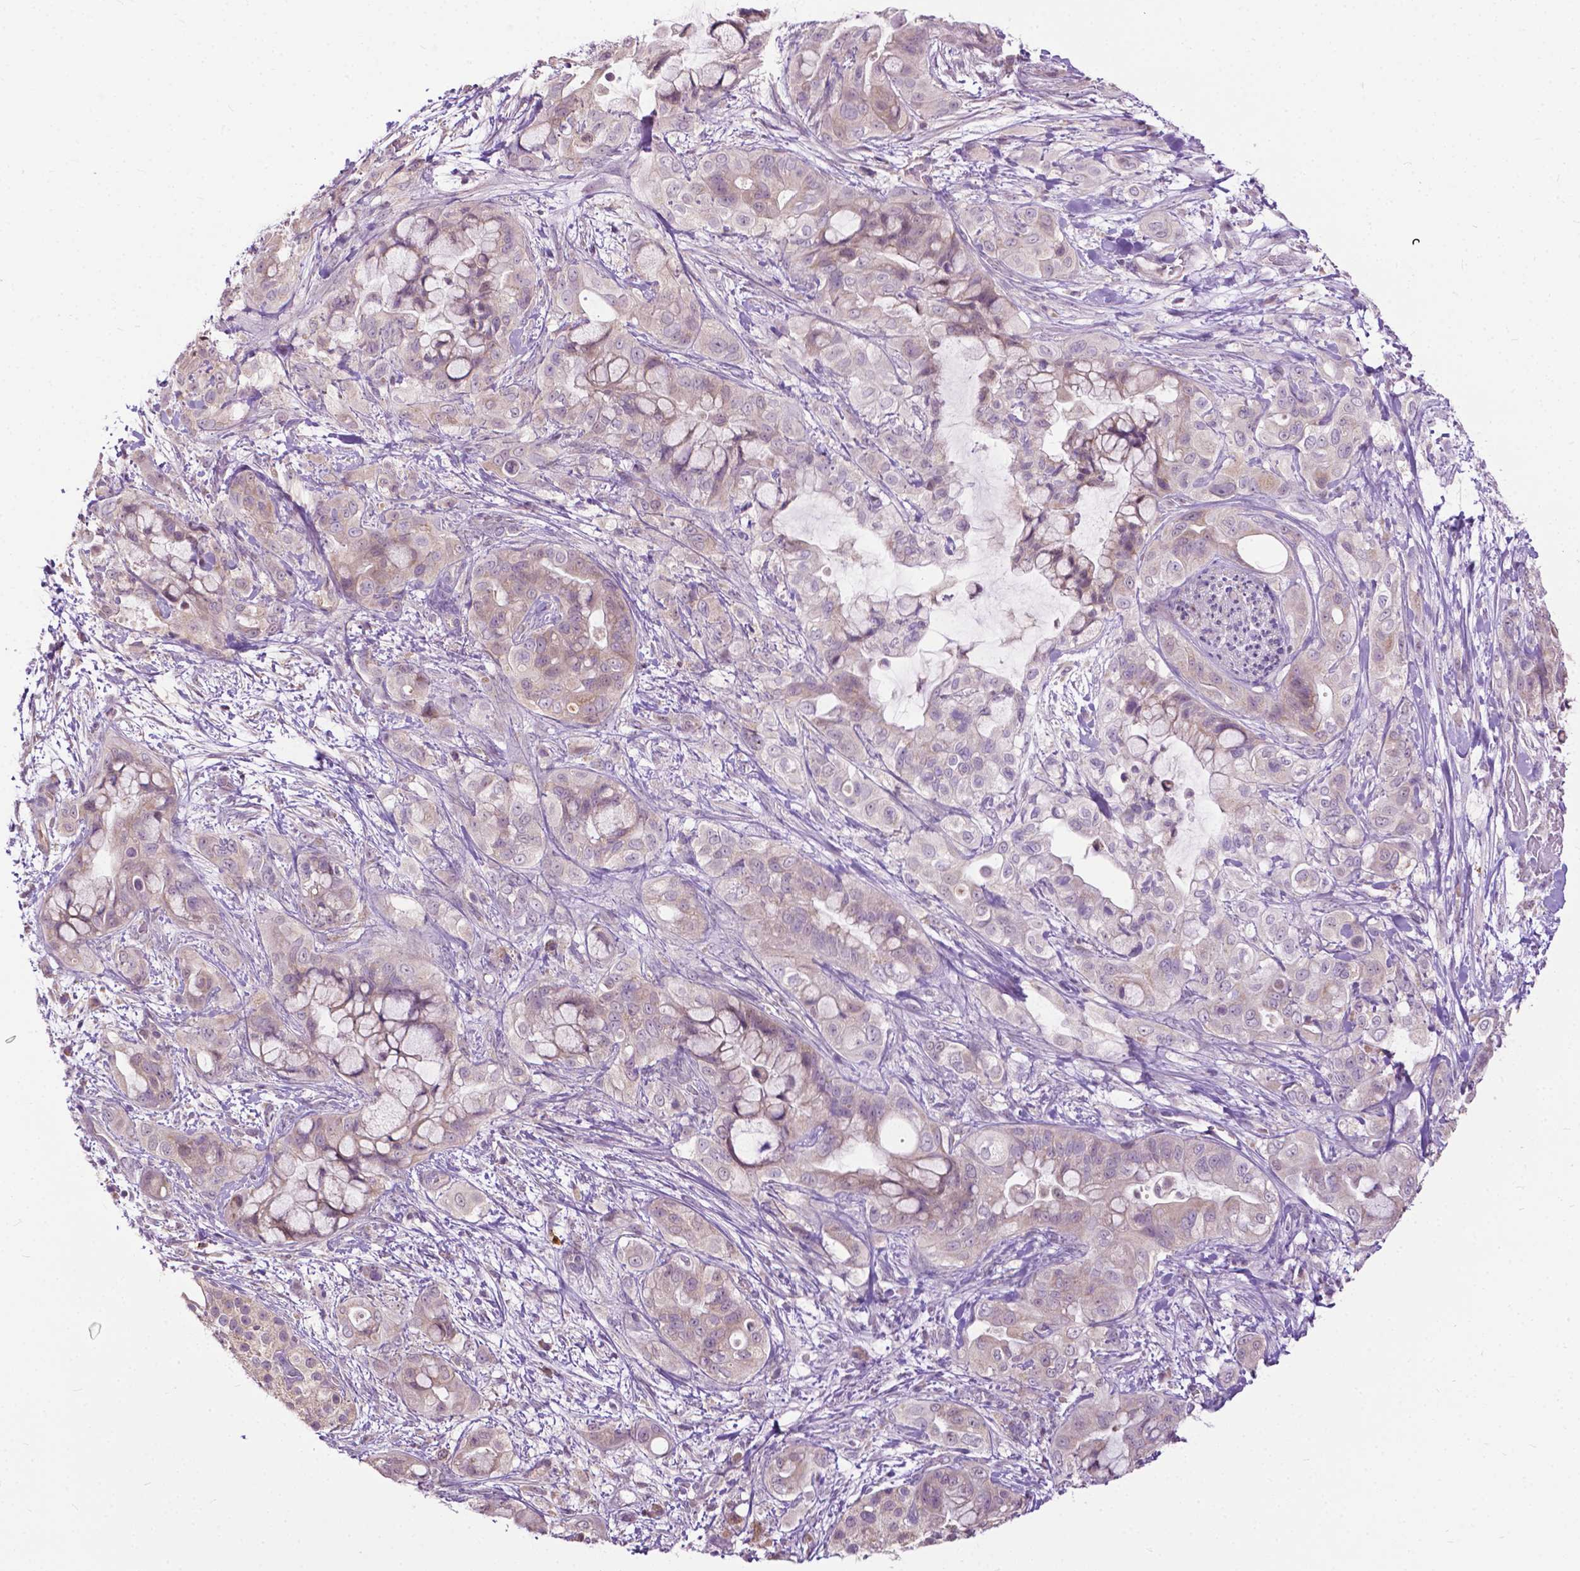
{"staining": {"intensity": "weak", "quantity": "<25%", "location": "cytoplasmic/membranous,nuclear"}, "tissue": "pancreatic cancer", "cell_type": "Tumor cells", "image_type": "cancer", "snomed": [{"axis": "morphology", "description": "Adenocarcinoma, NOS"}, {"axis": "topography", "description": "Pancreas"}], "caption": "High power microscopy histopathology image of an IHC micrograph of adenocarcinoma (pancreatic), revealing no significant staining in tumor cells.", "gene": "TTC9B", "patient": {"sex": "male", "age": 71}}